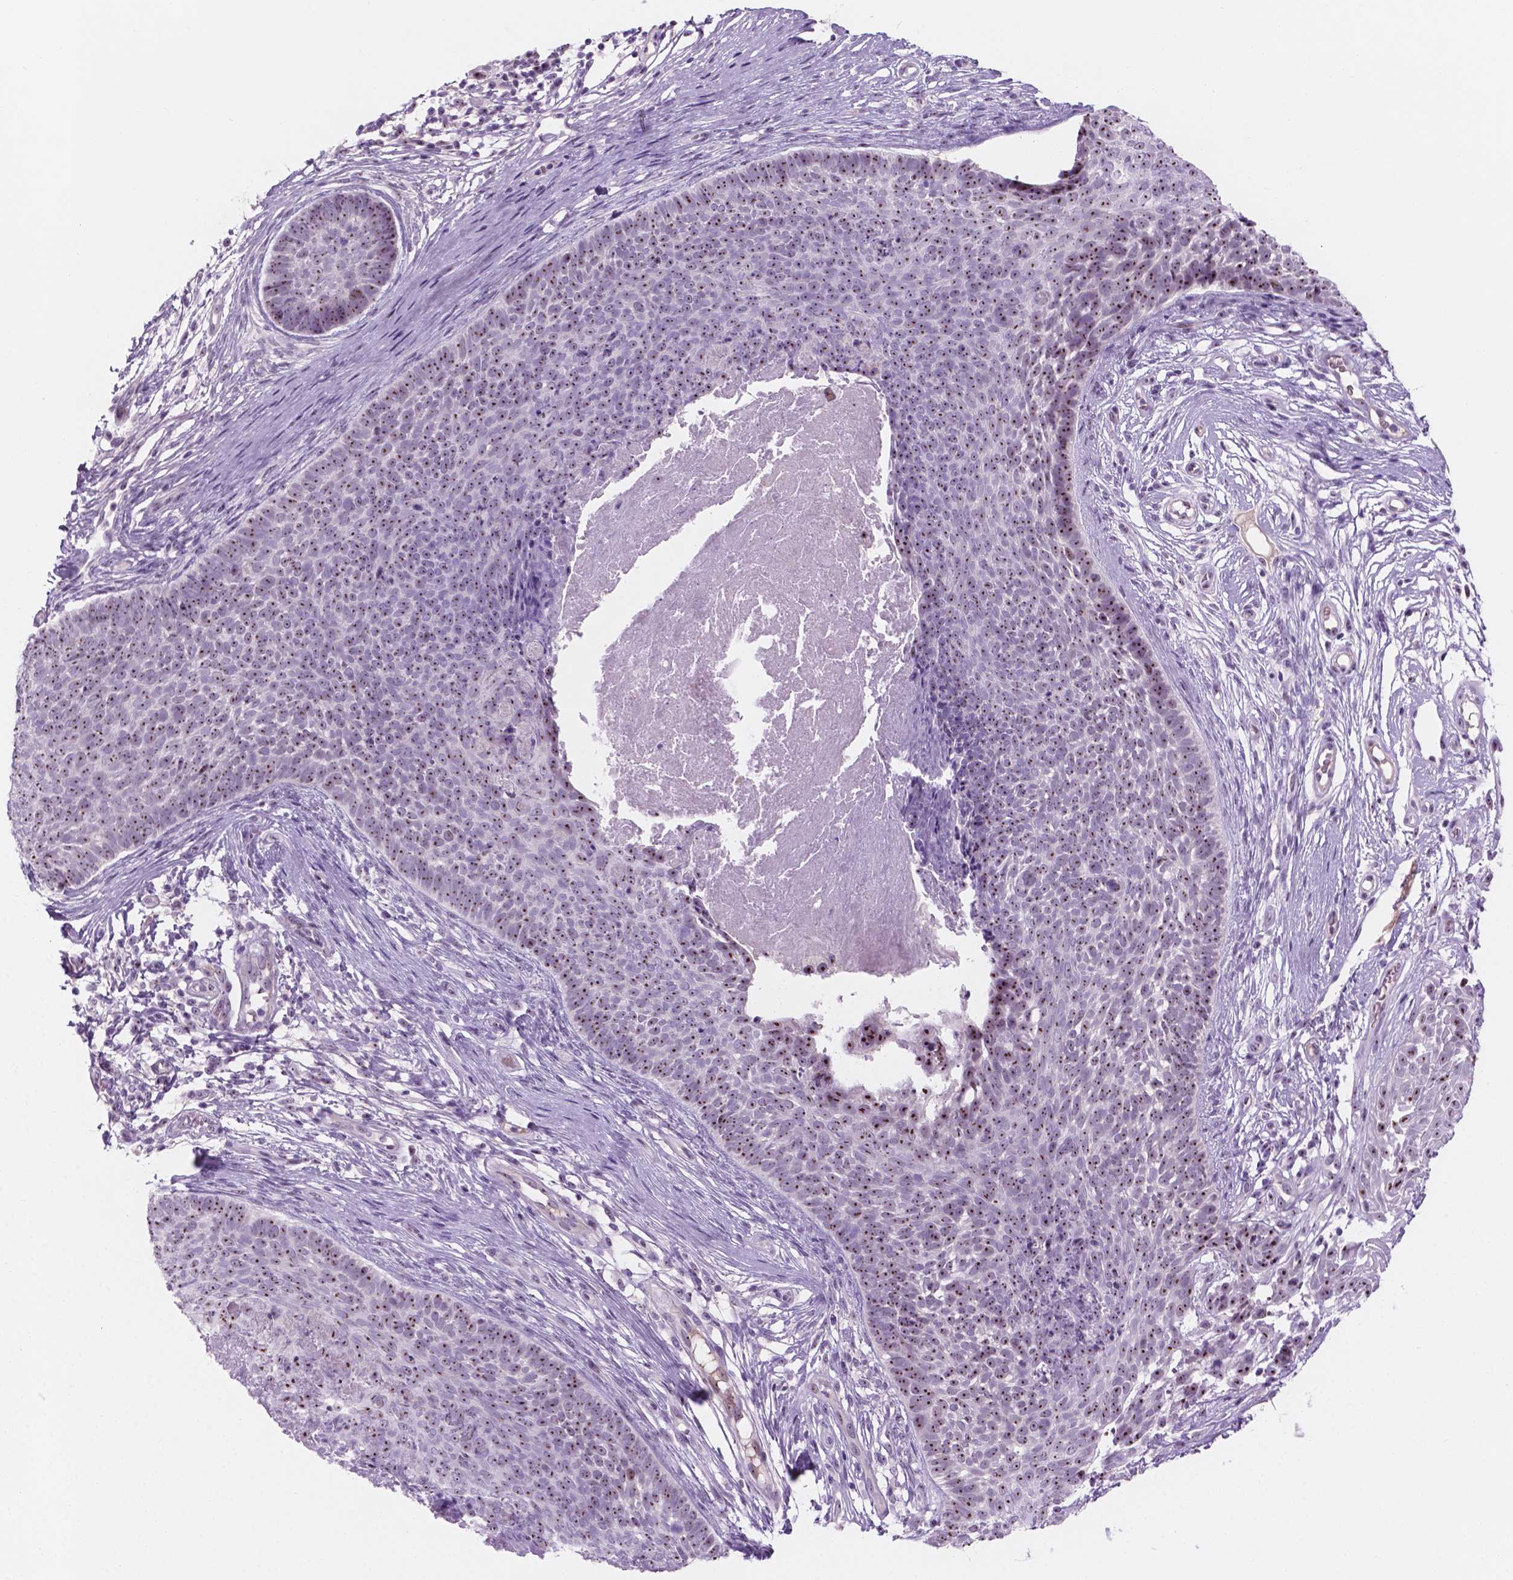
{"staining": {"intensity": "moderate", "quantity": ">75%", "location": "nuclear"}, "tissue": "skin cancer", "cell_type": "Tumor cells", "image_type": "cancer", "snomed": [{"axis": "morphology", "description": "Basal cell carcinoma"}, {"axis": "topography", "description": "Skin"}], "caption": "This image demonstrates skin basal cell carcinoma stained with immunohistochemistry to label a protein in brown. The nuclear of tumor cells show moderate positivity for the protein. Nuclei are counter-stained blue.", "gene": "ZNF853", "patient": {"sex": "male", "age": 85}}